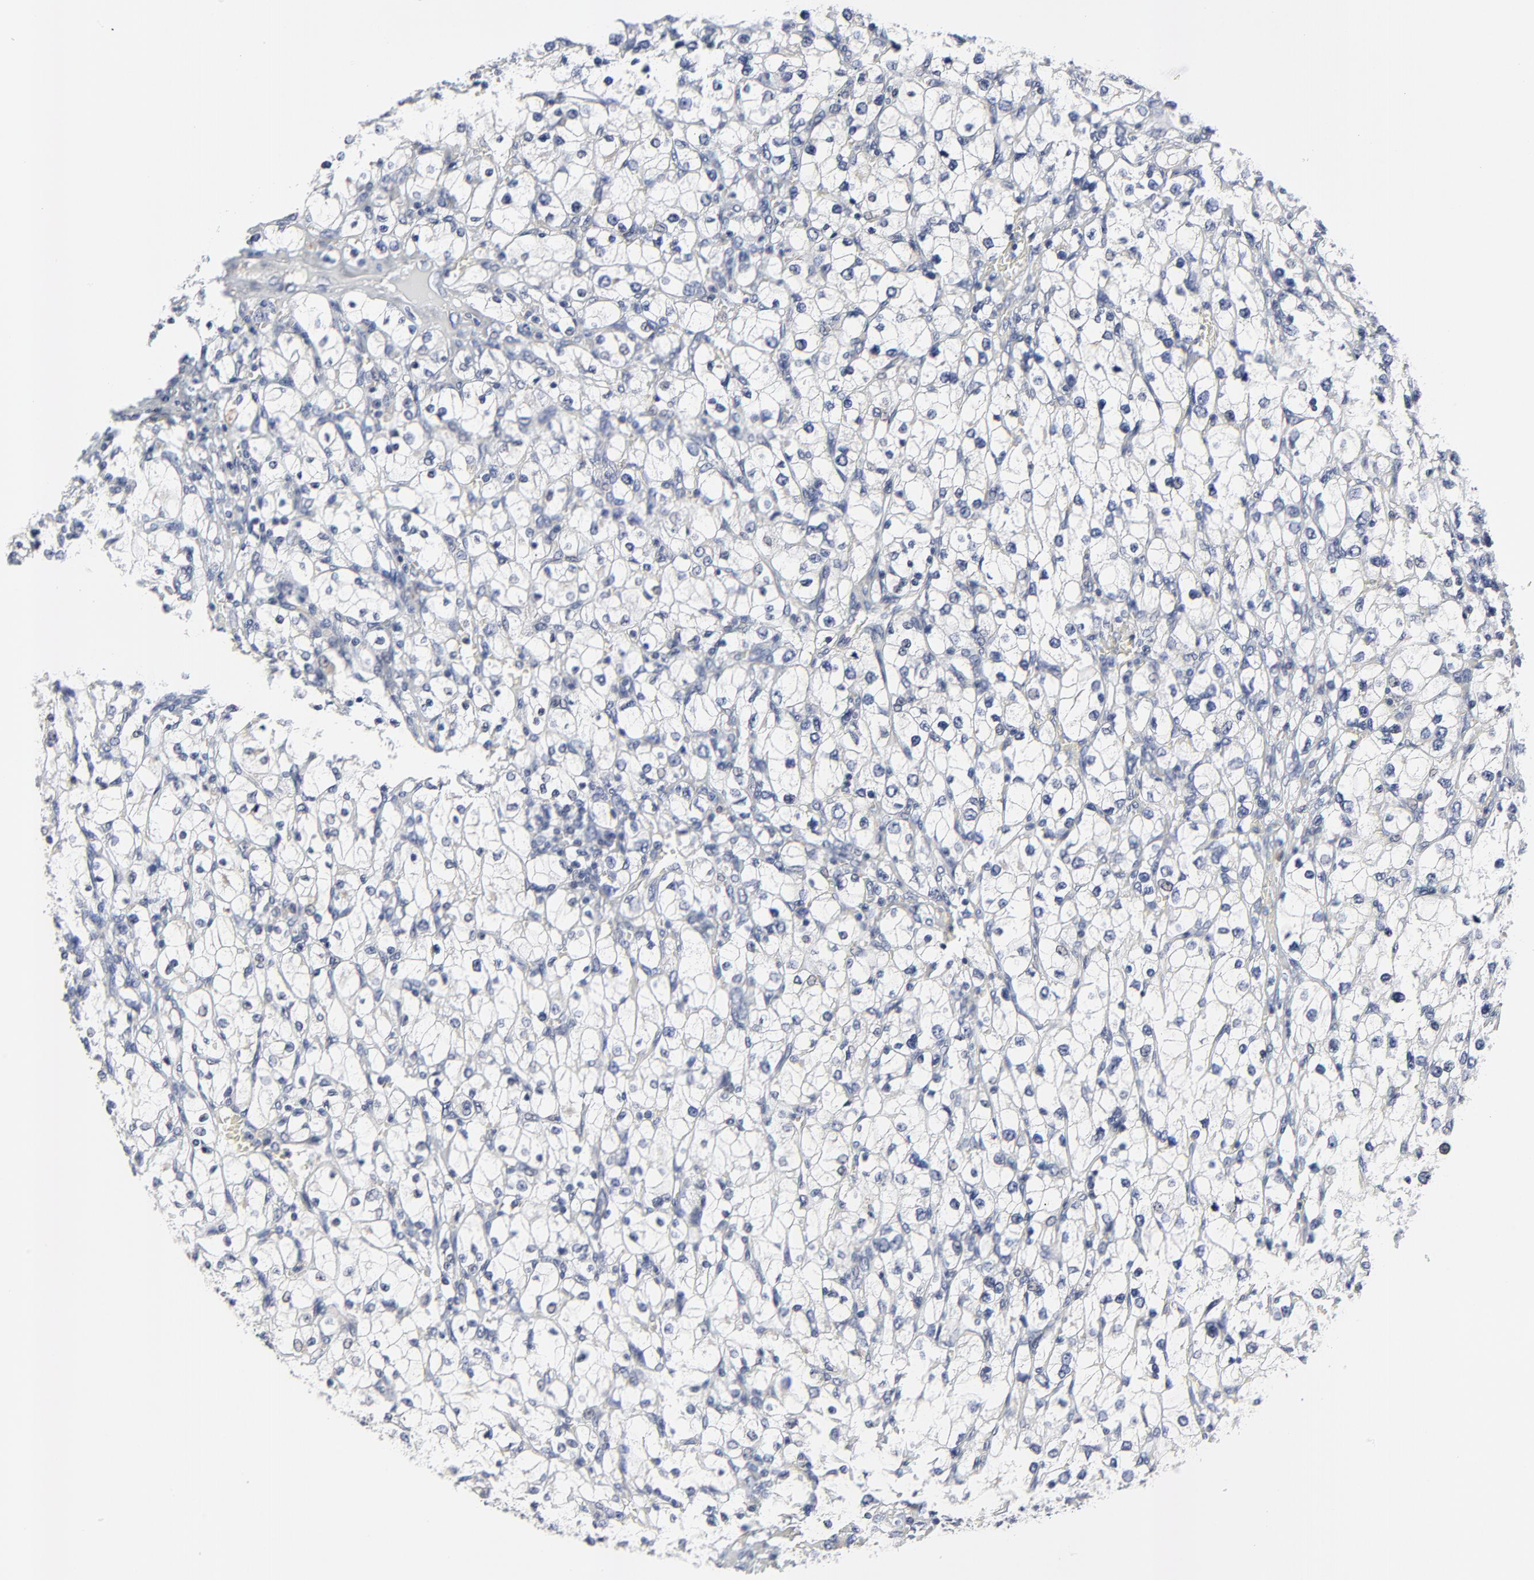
{"staining": {"intensity": "negative", "quantity": "none", "location": "none"}, "tissue": "renal cancer", "cell_type": "Tumor cells", "image_type": "cancer", "snomed": [{"axis": "morphology", "description": "Adenocarcinoma, NOS"}, {"axis": "topography", "description": "Kidney"}], "caption": "A high-resolution image shows immunohistochemistry staining of renal cancer, which exhibits no significant positivity in tumor cells.", "gene": "NLGN3", "patient": {"sex": "female", "age": 62}}